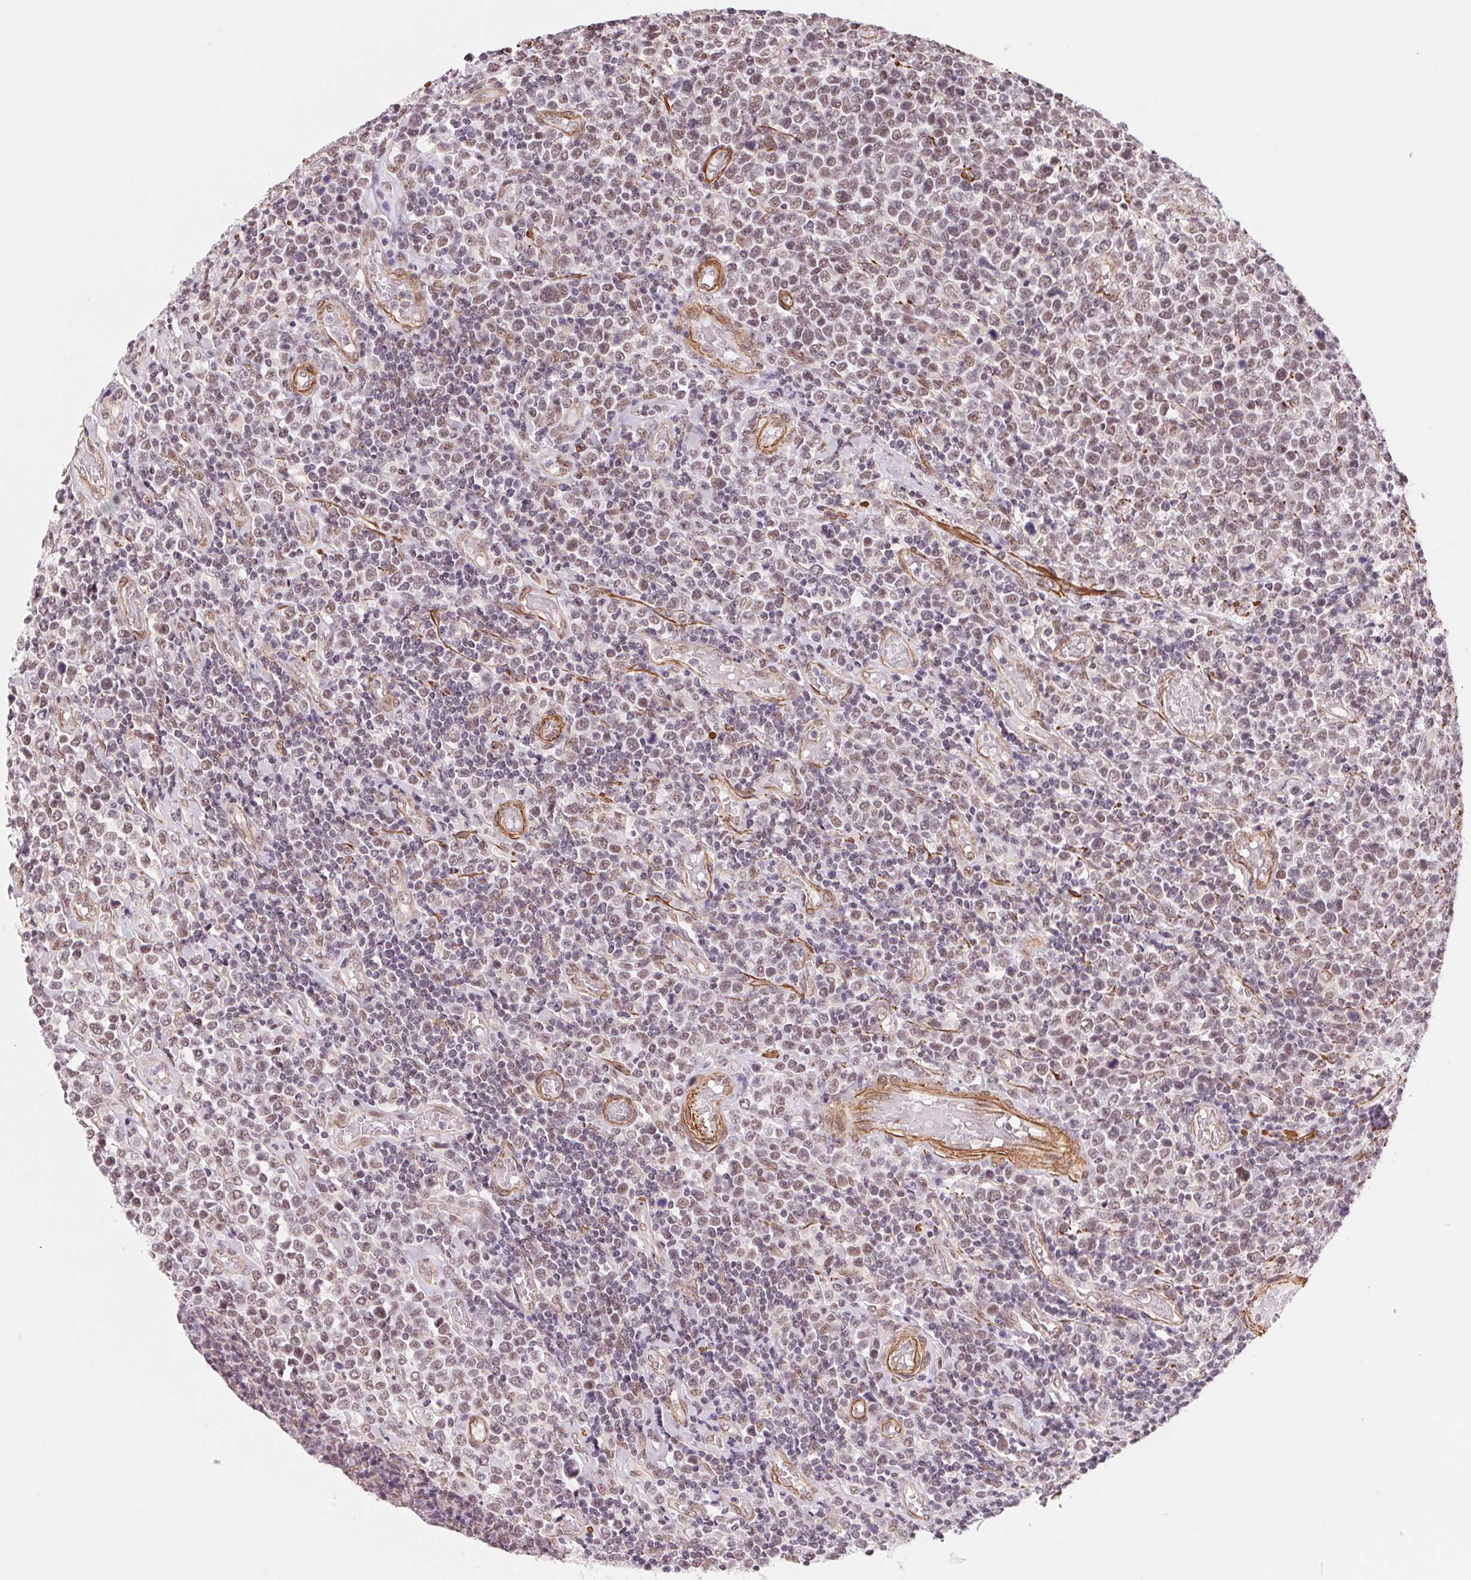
{"staining": {"intensity": "moderate", "quantity": ">75%", "location": "nuclear"}, "tissue": "lymphoma", "cell_type": "Tumor cells", "image_type": "cancer", "snomed": [{"axis": "morphology", "description": "Malignant lymphoma, non-Hodgkin's type, High grade"}, {"axis": "topography", "description": "Soft tissue"}], "caption": "A photomicrograph of human lymphoma stained for a protein exhibits moderate nuclear brown staining in tumor cells.", "gene": "BCAT1", "patient": {"sex": "female", "age": 56}}